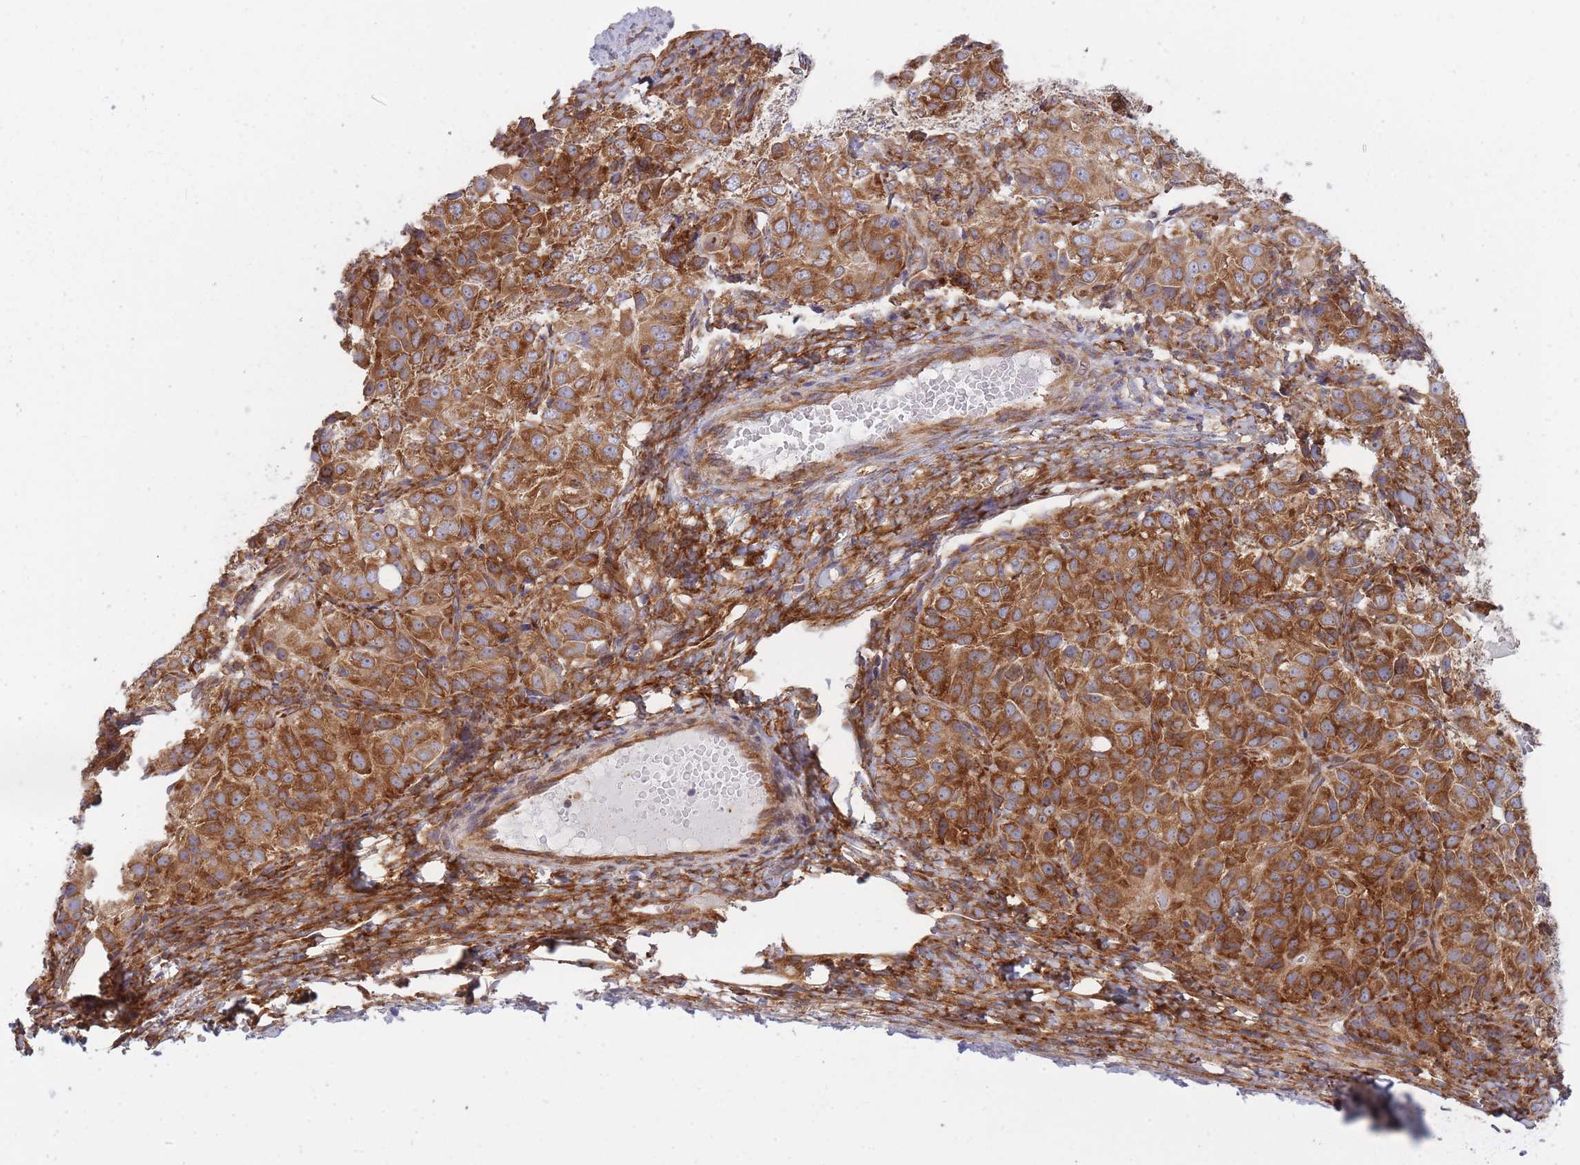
{"staining": {"intensity": "strong", "quantity": ">75%", "location": "cytoplasmic/membranous"}, "tissue": "ovarian cancer", "cell_type": "Tumor cells", "image_type": "cancer", "snomed": [{"axis": "morphology", "description": "Carcinoma, endometroid"}, {"axis": "topography", "description": "Ovary"}], "caption": "DAB immunohistochemical staining of human ovarian endometroid carcinoma demonstrates strong cytoplasmic/membranous protein staining in about >75% of tumor cells.", "gene": "CCDC124", "patient": {"sex": "female", "age": 51}}